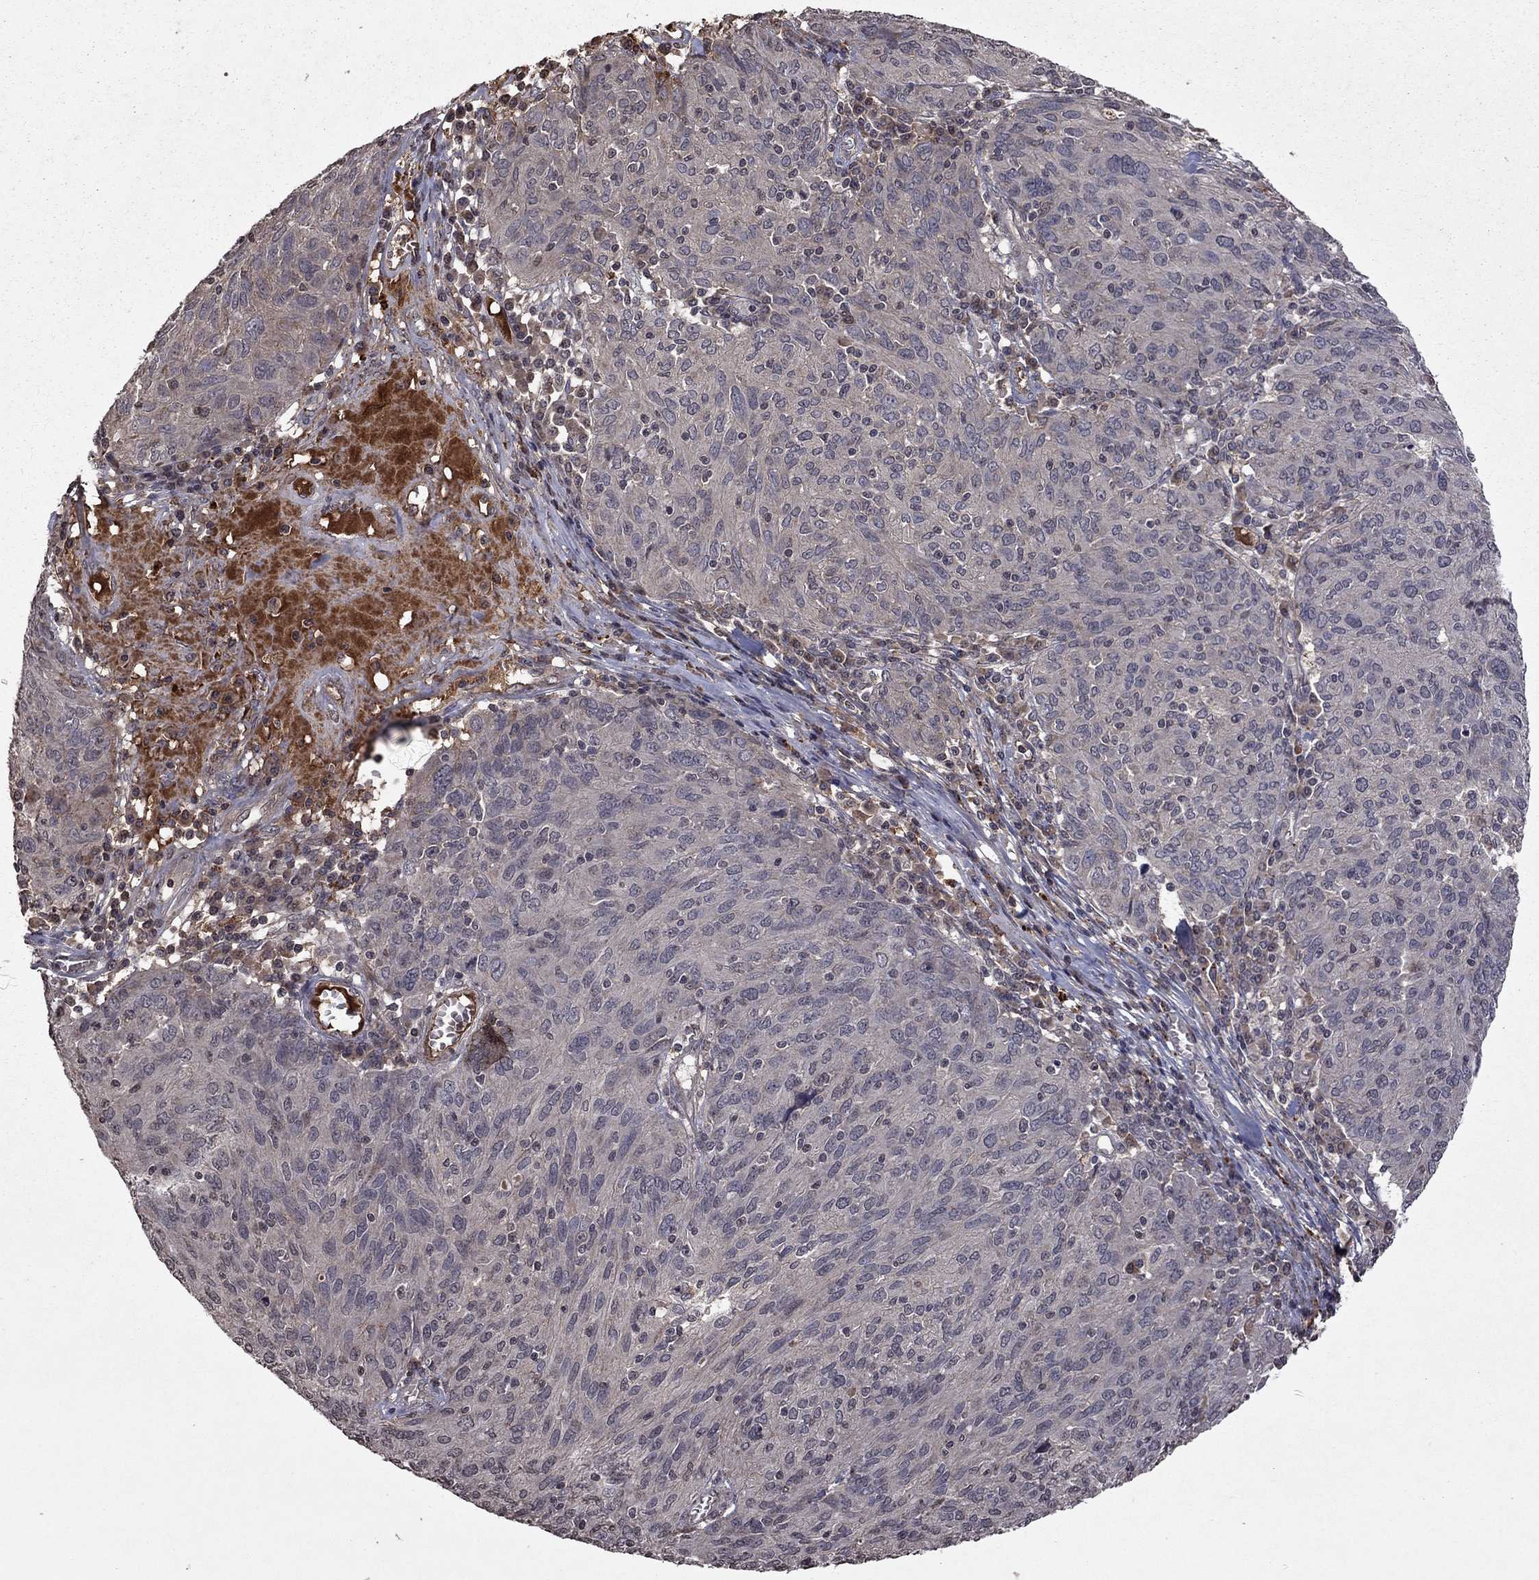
{"staining": {"intensity": "negative", "quantity": "none", "location": "none"}, "tissue": "ovarian cancer", "cell_type": "Tumor cells", "image_type": "cancer", "snomed": [{"axis": "morphology", "description": "Carcinoma, endometroid"}, {"axis": "topography", "description": "Ovary"}], "caption": "This is a photomicrograph of immunohistochemistry staining of ovarian cancer, which shows no expression in tumor cells. (Stains: DAB (3,3'-diaminobenzidine) immunohistochemistry with hematoxylin counter stain, Microscopy: brightfield microscopy at high magnification).", "gene": "NLGN1", "patient": {"sex": "female", "age": 50}}